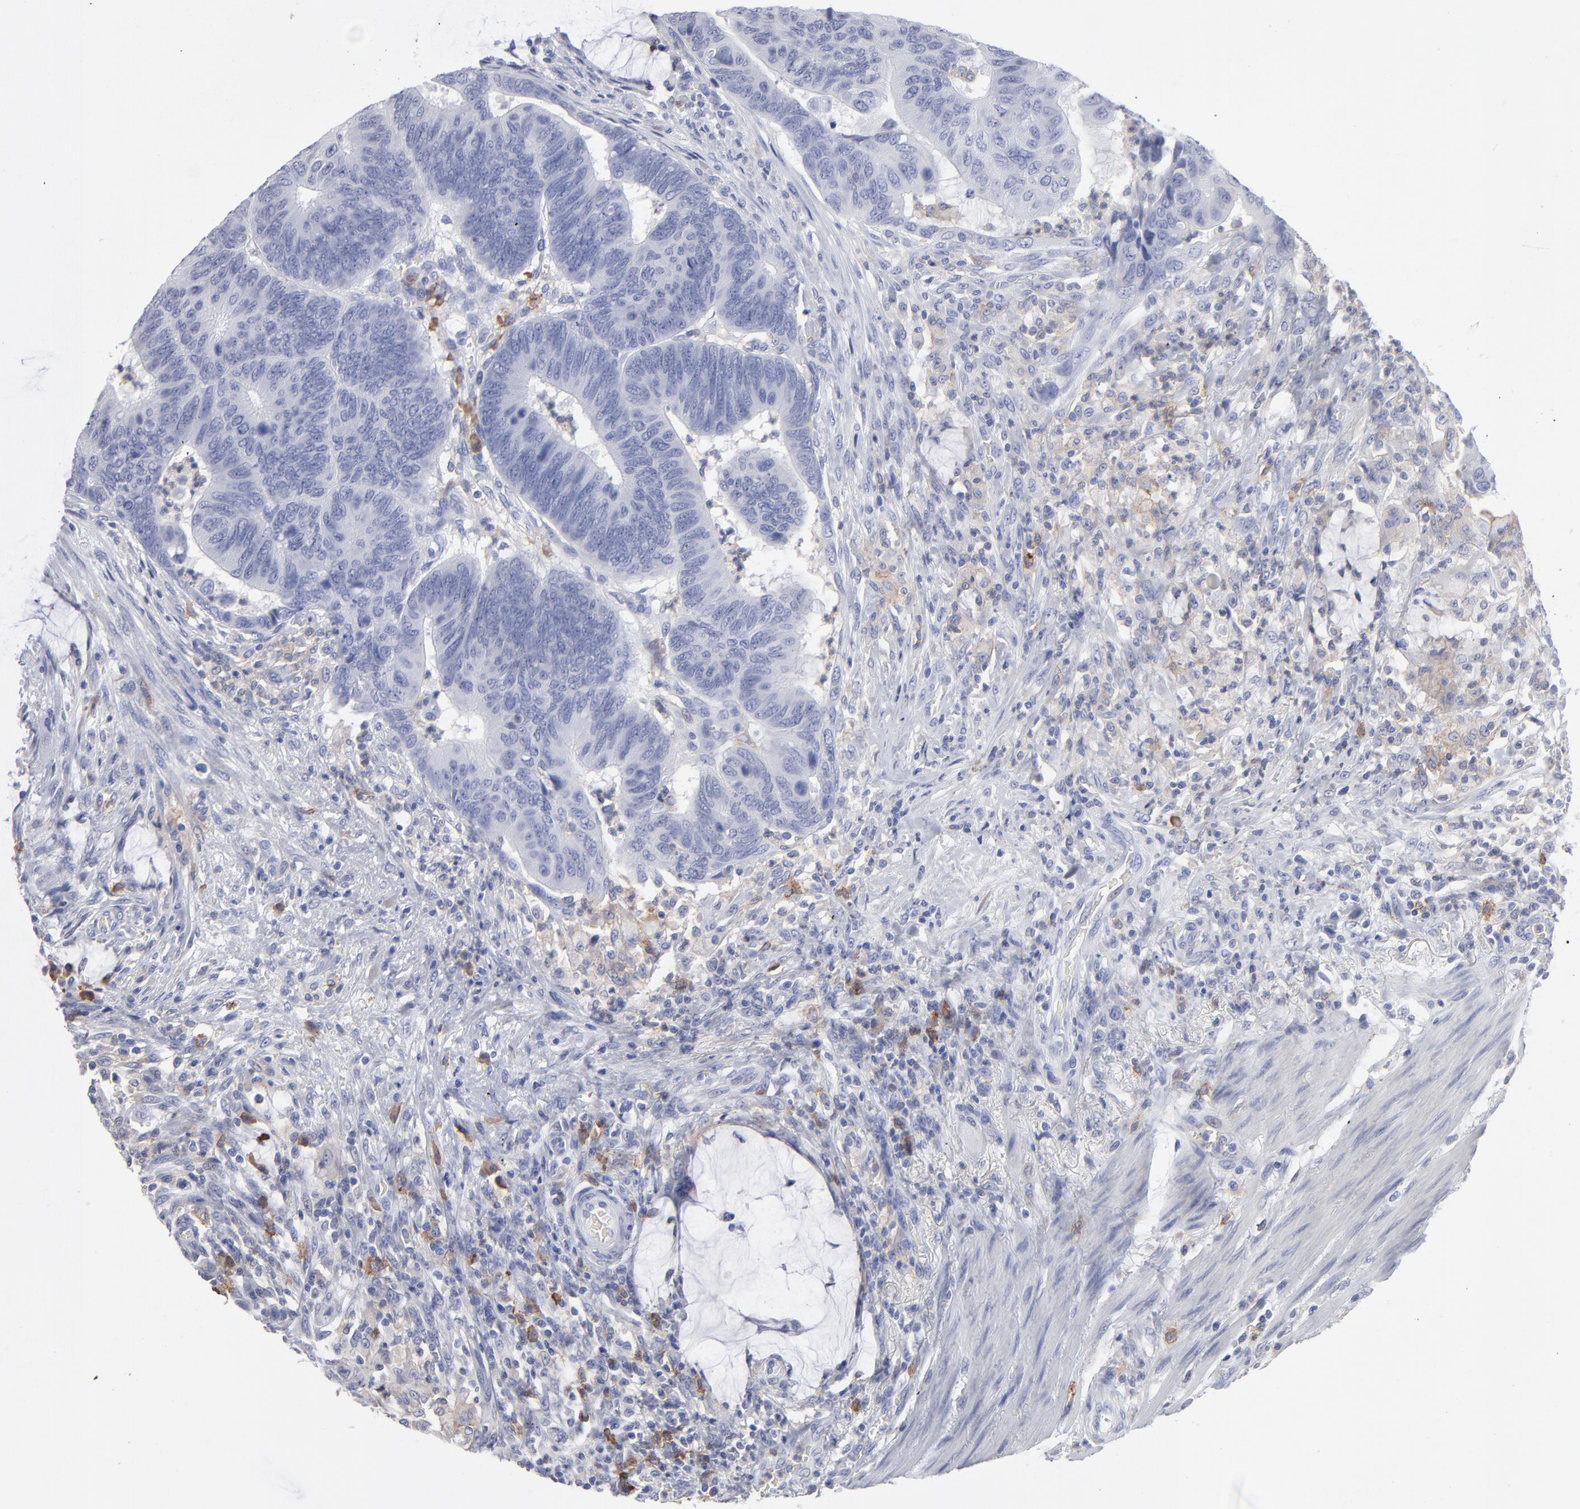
{"staining": {"intensity": "negative", "quantity": "none", "location": "none"}, "tissue": "colorectal cancer", "cell_type": "Tumor cells", "image_type": "cancer", "snomed": [{"axis": "morphology", "description": "Normal tissue, NOS"}, {"axis": "morphology", "description": "Adenocarcinoma, NOS"}, {"axis": "topography", "description": "Rectum"}], "caption": "Tumor cells show no significant protein expression in adenocarcinoma (colorectal).", "gene": "LAT2", "patient": {"sex": "male", "age": 92}}